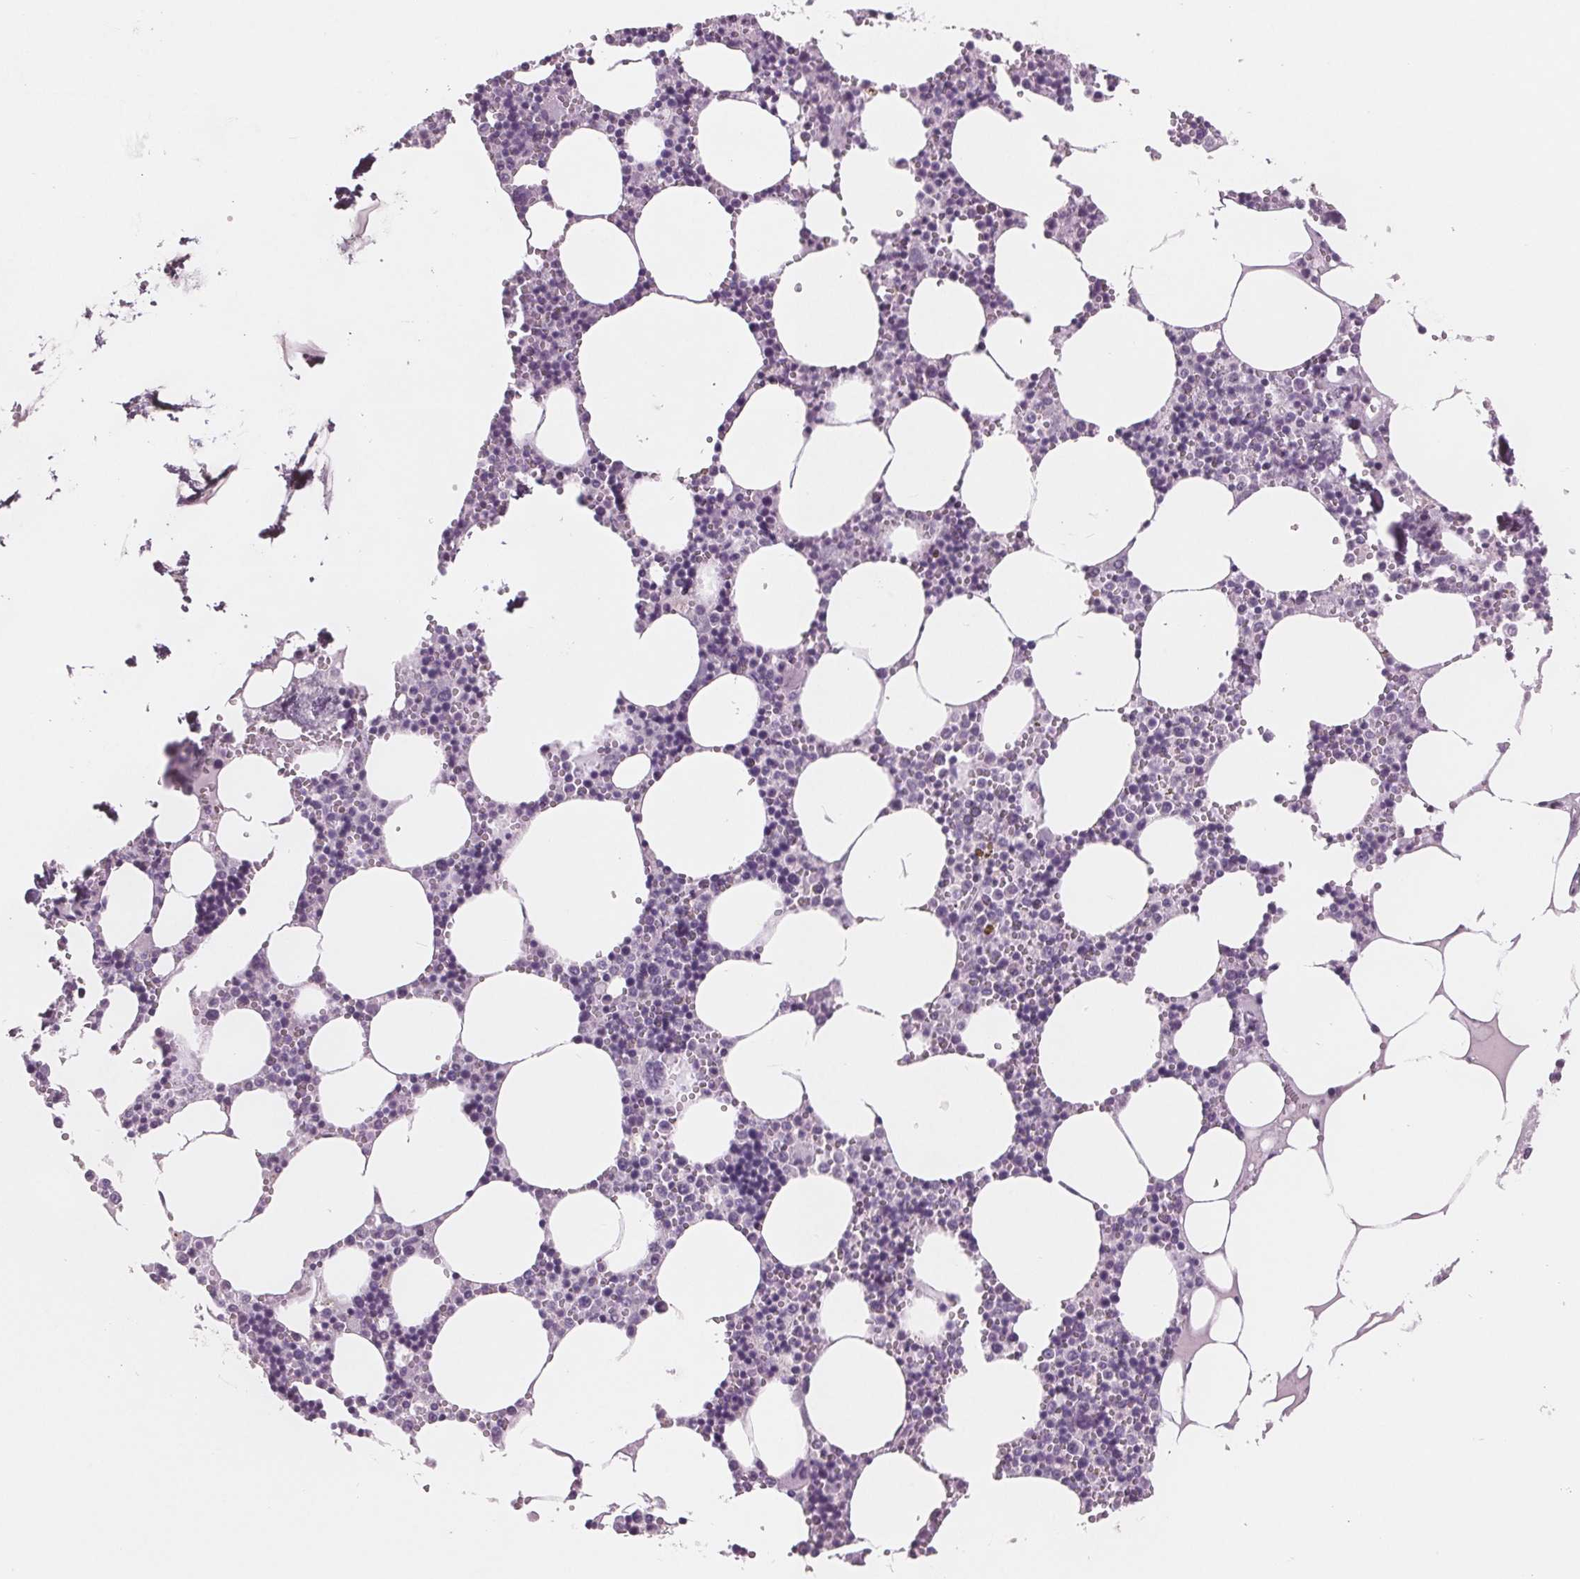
{"staining": {"intensity": "negative", "quantity": "none", "location": "none"}, "tissue": "bone marrow", "cell_type": "Hematopoietic cells", "image_type": "normal", "snomed": [{"axis": "morphology", "description": "Normal tissue, NOS"}, {"axis": "topography", "description": "Bone marrow"}], "caption": "Hematopoietic cells are negative for protein expression in benign human bone marrow. (DAB immunohistochemistry, high magnification).", "gene": "AMBP", "patient": {"sex": "male", "age": 54}}